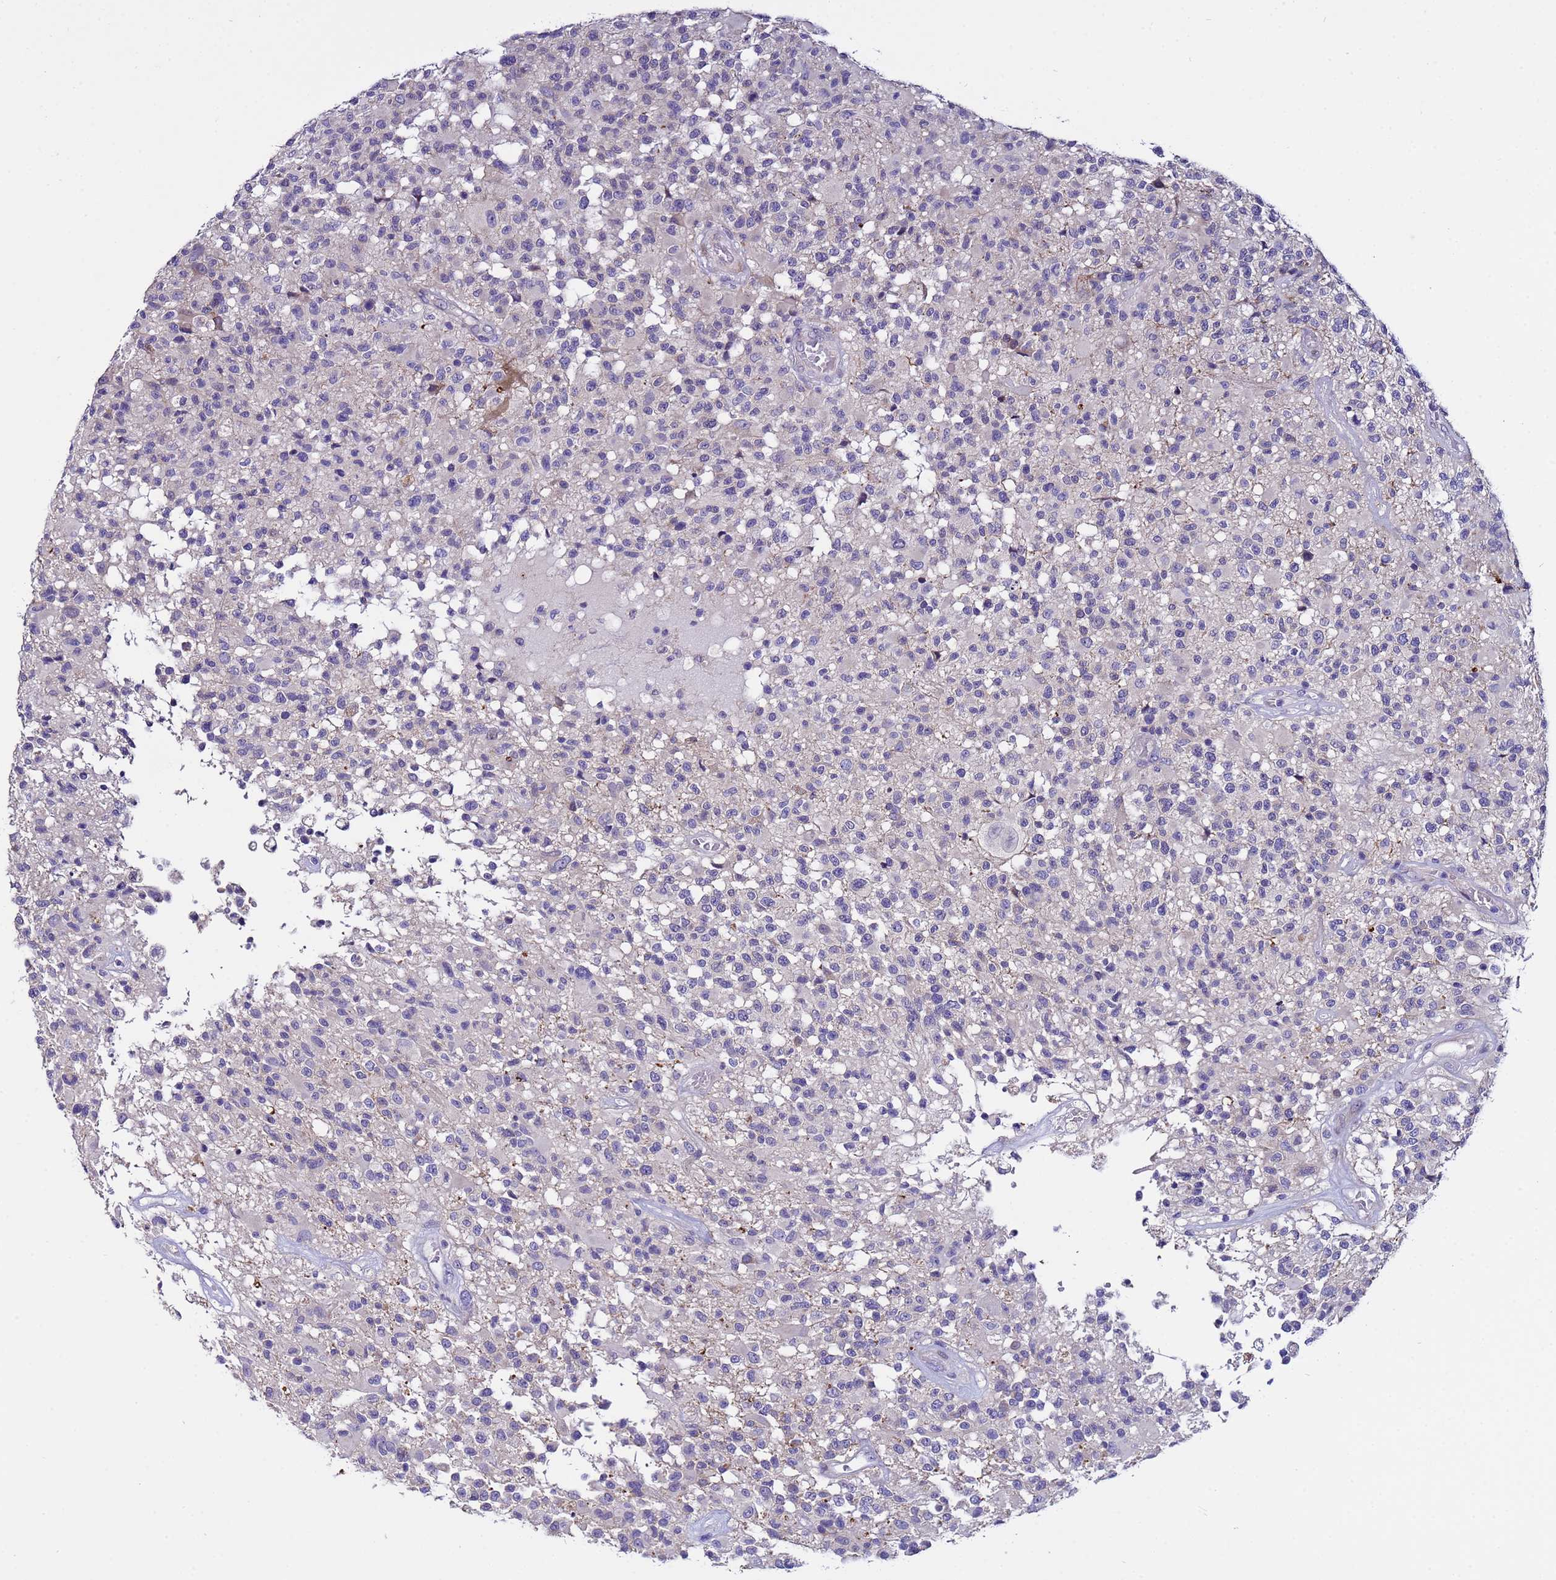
{"staining": {"intensity": "negative", "quantity": "none", "location": "none"}, "tissue": "glioma", "cell_type": "Tumor cells", "image_type": "cancer", "snomed": [{"axis": "morphology", "description": "Glioma, malignant, High grade"}, {"axis": "morphology", "description": "Glioblastoma, NOS"}, {"axis": "topography", "description": "Brain"}], "caption": "Image shows no significant protein expression in tumor cells of glioma.", "gene": "IGSF11", "patient": {"sex": "male", "age": 60}}